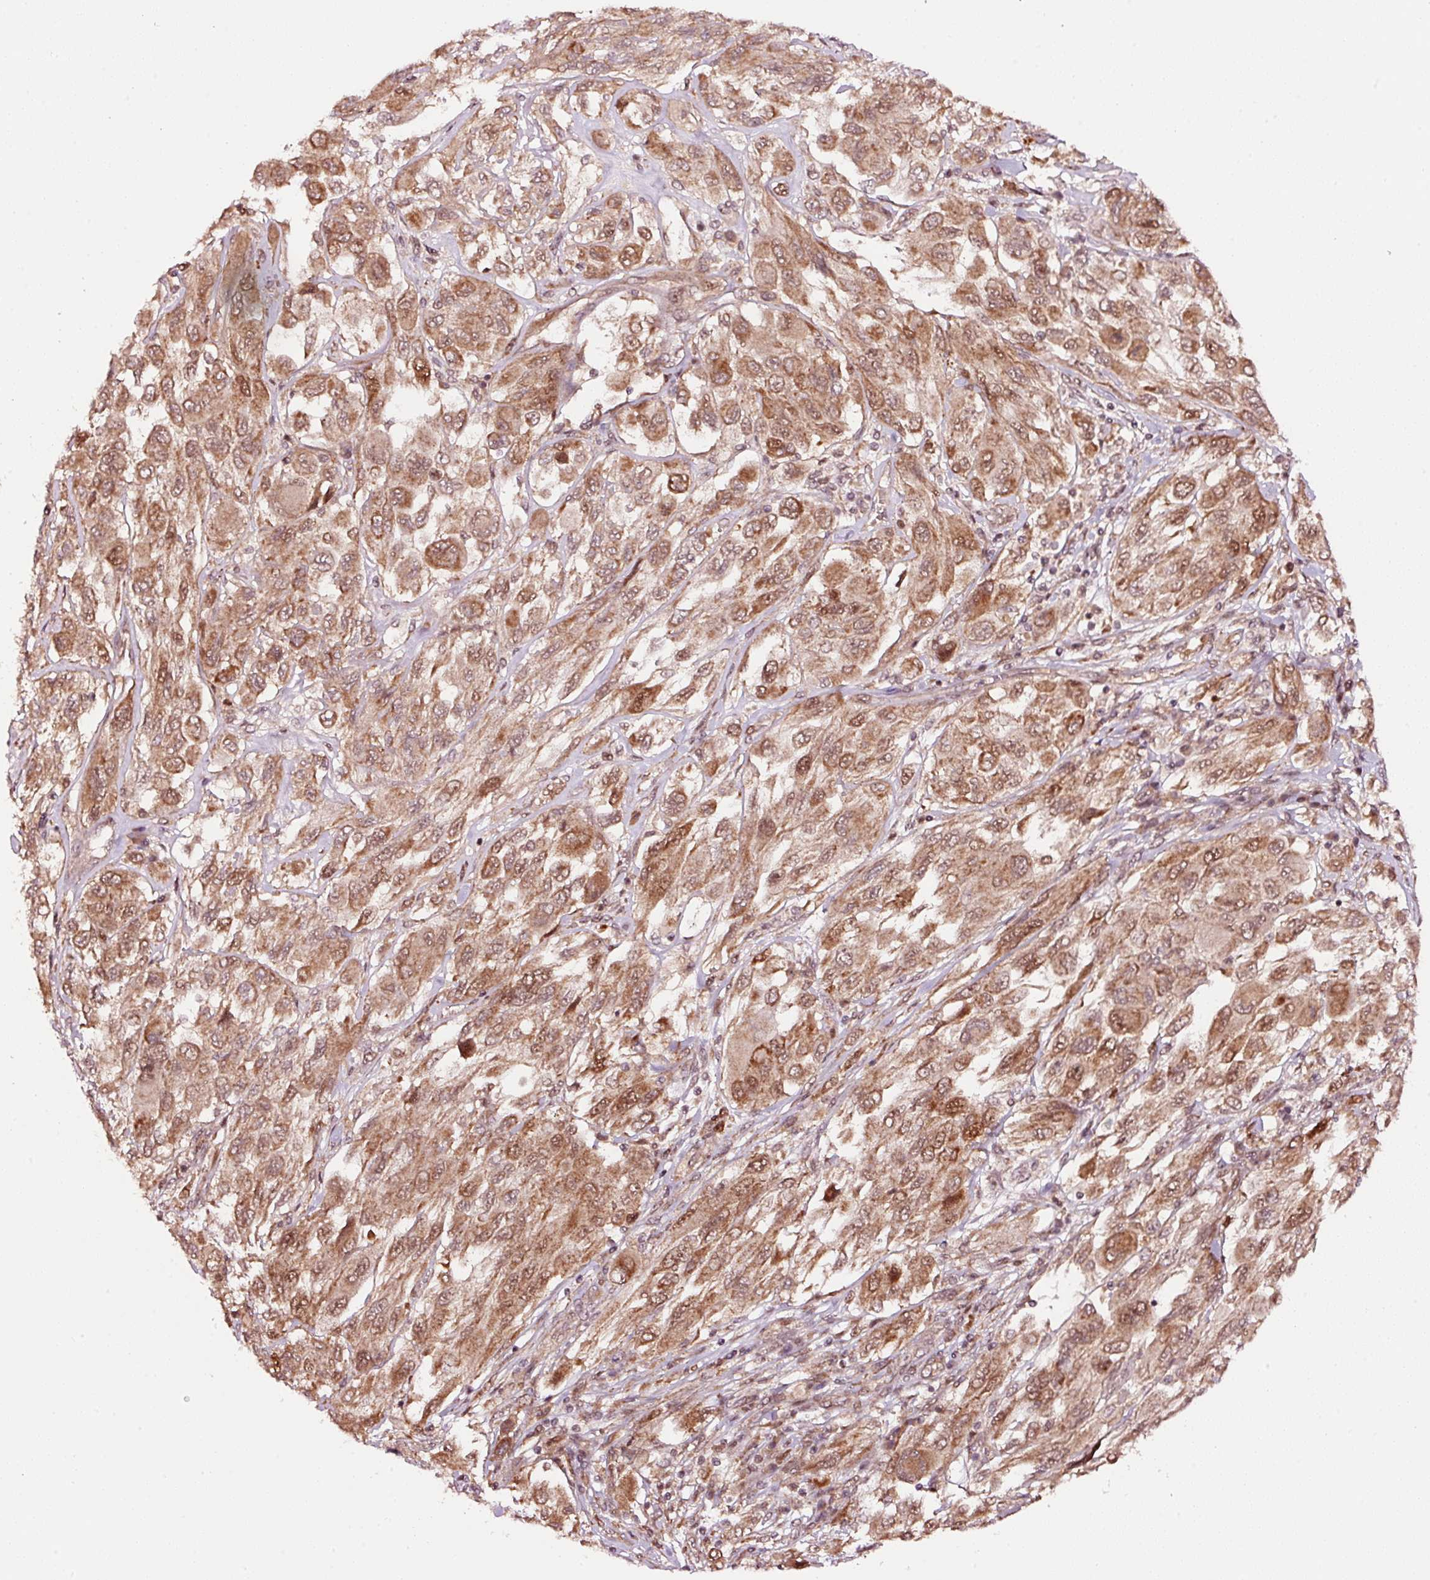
{"staining": {"intensity": "moderate", "quantity": ">75%", "location": "cytoplasmic/membranous,nuclear"}, "tissue": "melanoma", "cell_type": "Tumor cells", "image_type": "cancer", "snomed": [{"axis": "morphology", "description": "Malignant melanoma, NOS"}, {"axis": "topography", "description": "Skin"}], "caption": "Malignant melanoma was stained to show a protein in brown. There is medium levels of moderate cytoplasmic/membranous and nuclear staining in about >75% of tumor cells.", "gene": "RFC4", "patient": {"sex": "female", "age": 91}}